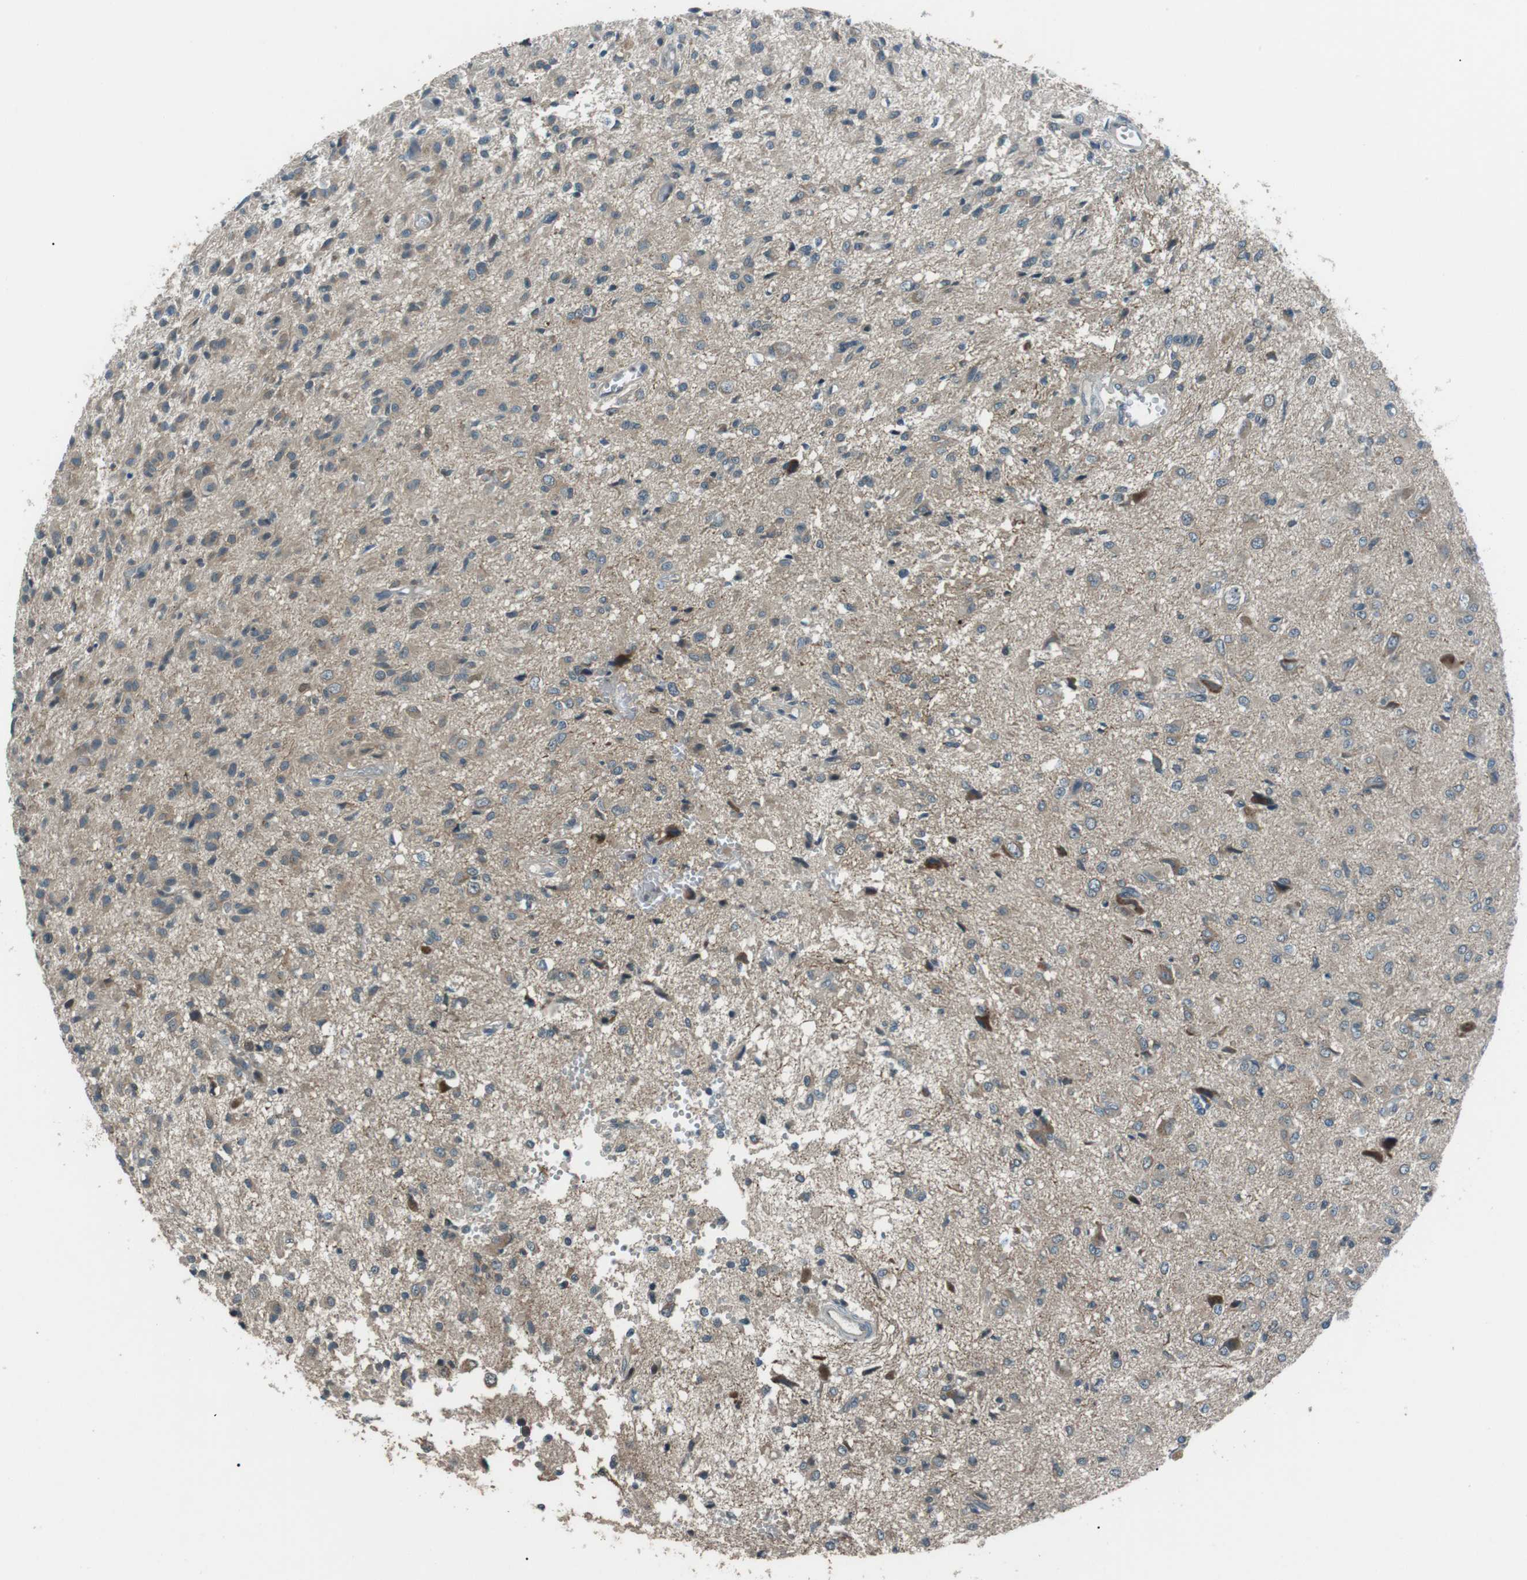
{"staining": {"intensity": "weak", "quantity": "<25%", "location": "cytoplasmic/membranous"}, "tissue": "glioma", "cell_type": "Tumor cells", "image_type": "cancer", "snomed": [{"axis": "morphology", "description": "Glioma, malignant, High grade"}, {"axis": "topography", "description": "Brain"}], "caption": "Tumor cells are negative for protein expression in human malignant glioma (high-grade).", "gene": "LRIG2", "patient": {"sex": "female", "age": 59}}